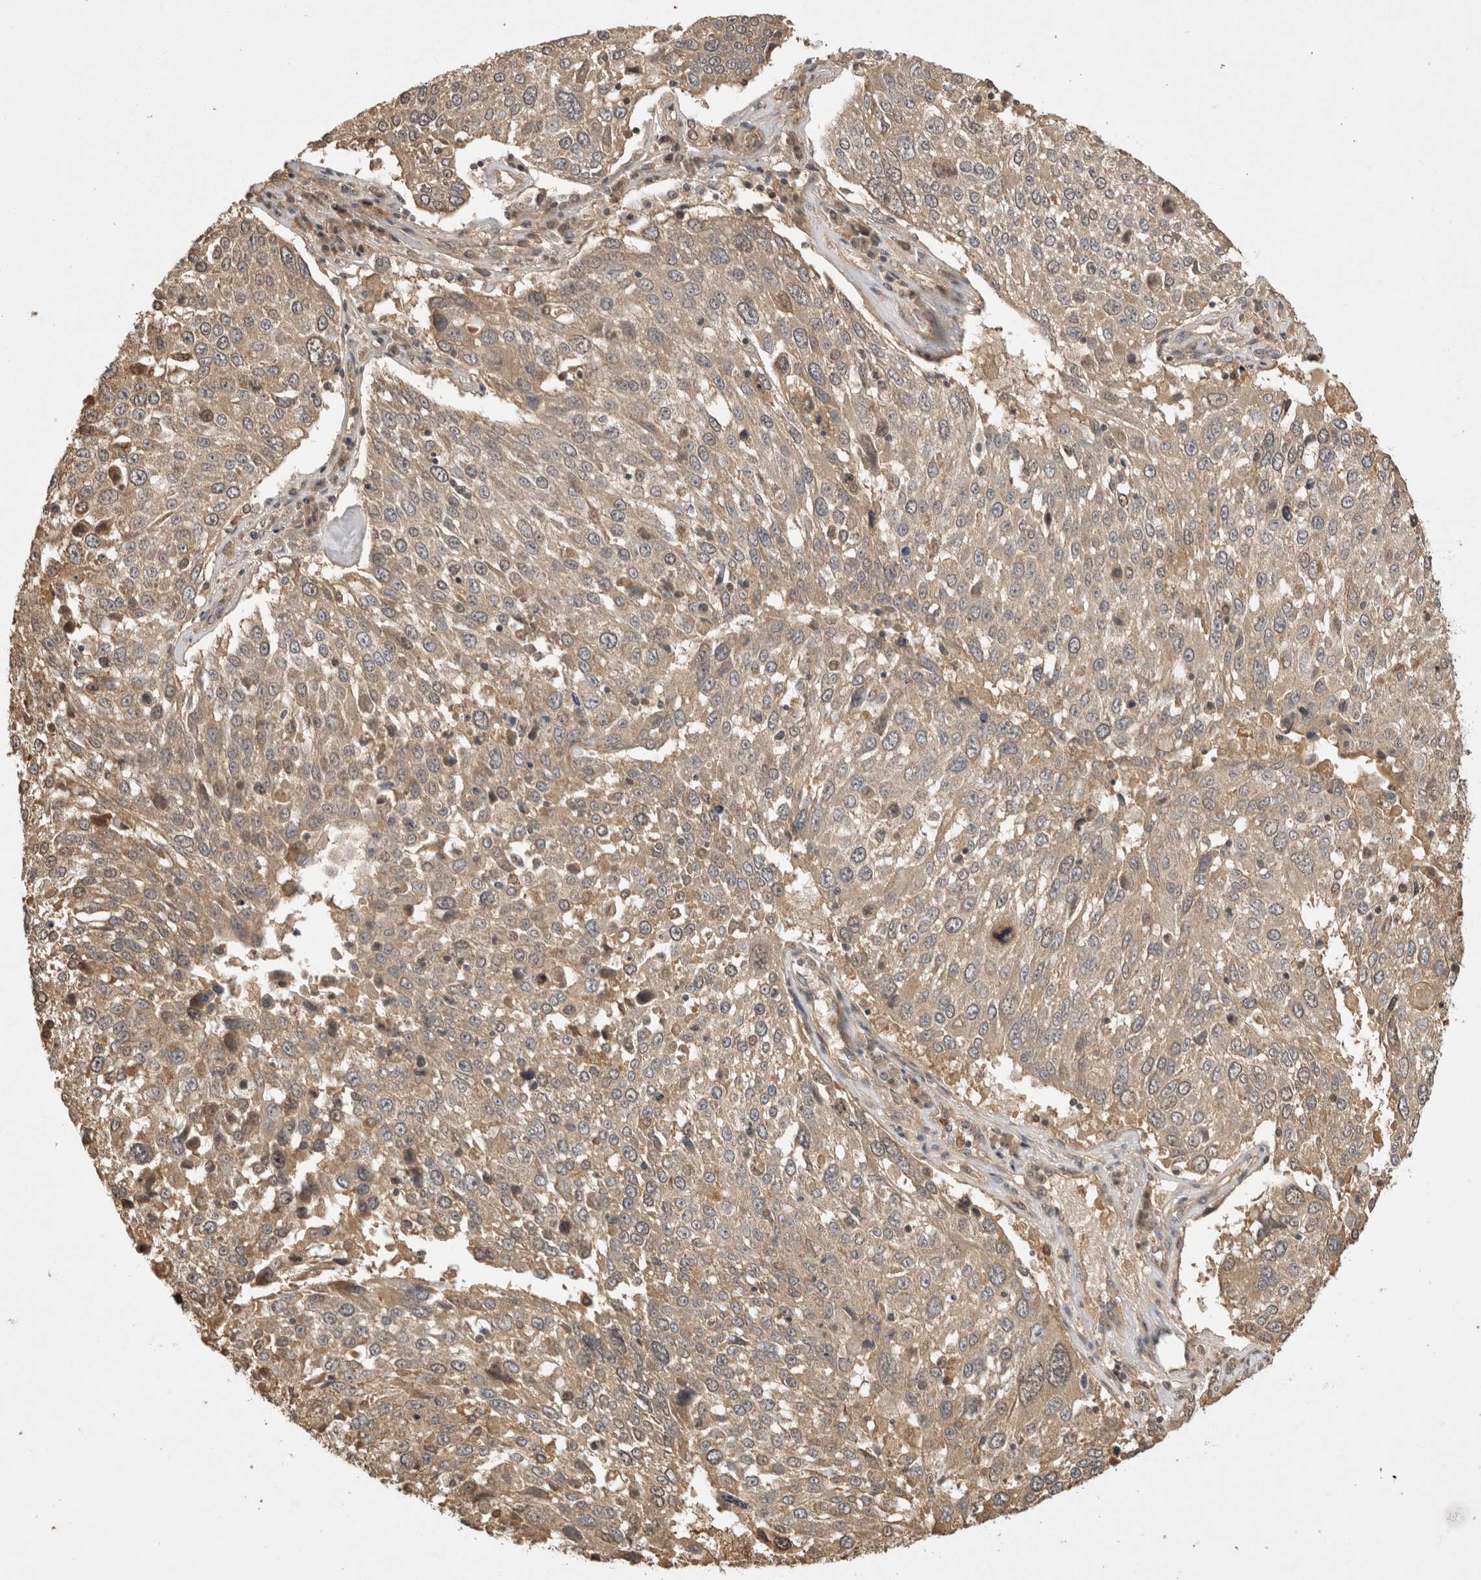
{"staining": {"intensity": "weak", "quantity": ">75%", "location": "cytoplasmic/membranous"}, "tissue": "lung cancer", "cell_type": "Tumor cells", "image_type": "cancer", "snomed": [{"axis": "morphology", "description": "Squamous cell carcinoma, NOS"}, {"axis": "topography", "description": "Lung"}], "caption": "Immunohistochemical staining of lung cancer demonstrates weak cytoplasmic/membranous protein staining in approximately >75% of tumor cells.", "gene": "PRMT3", "patient": {"sex": "male", "age": 65}}